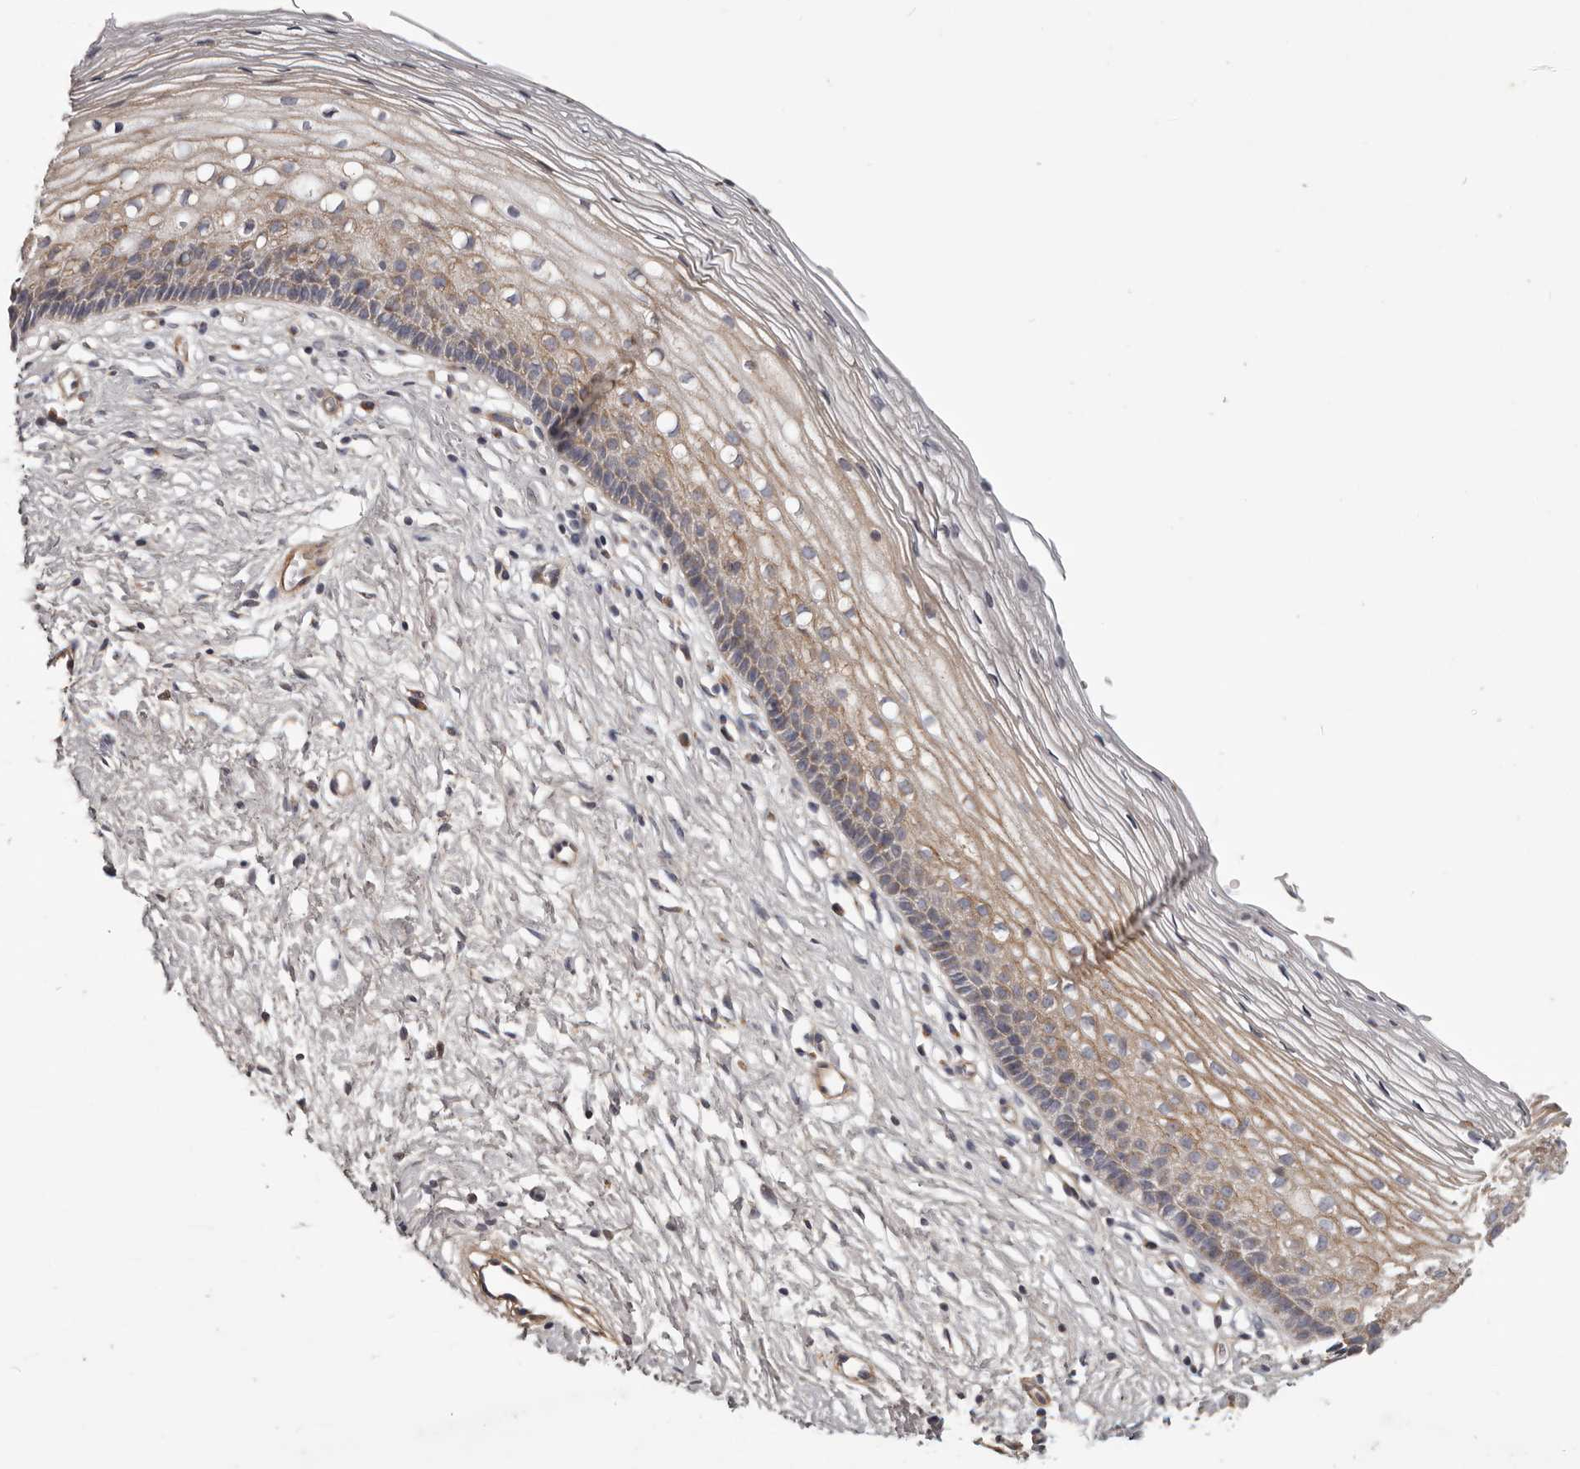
{"staining": {"intensity": "negative", "quantity": "none", "location": "none"}, "tissue": "cervix", "cell_type": "Glandular cells", "image_type": "normal", "snomed": [{"axis": "morphology", "description": "Normal tissue, NOS"}, {"axis": "topography", "description": "Cervix"}], "caption": "Immunohistochemical staining of benign cervix displays no significant positivity in glandular cells. The staining was performed using DAB (3,3'-diaminobenzidine) to visualize the protein expression in brown, while the nuclei were stained in blue with hematoxylin (Magnification: 20x).", "gene": "MRPS10", "patient": {"sex": "female", "age": 27}}